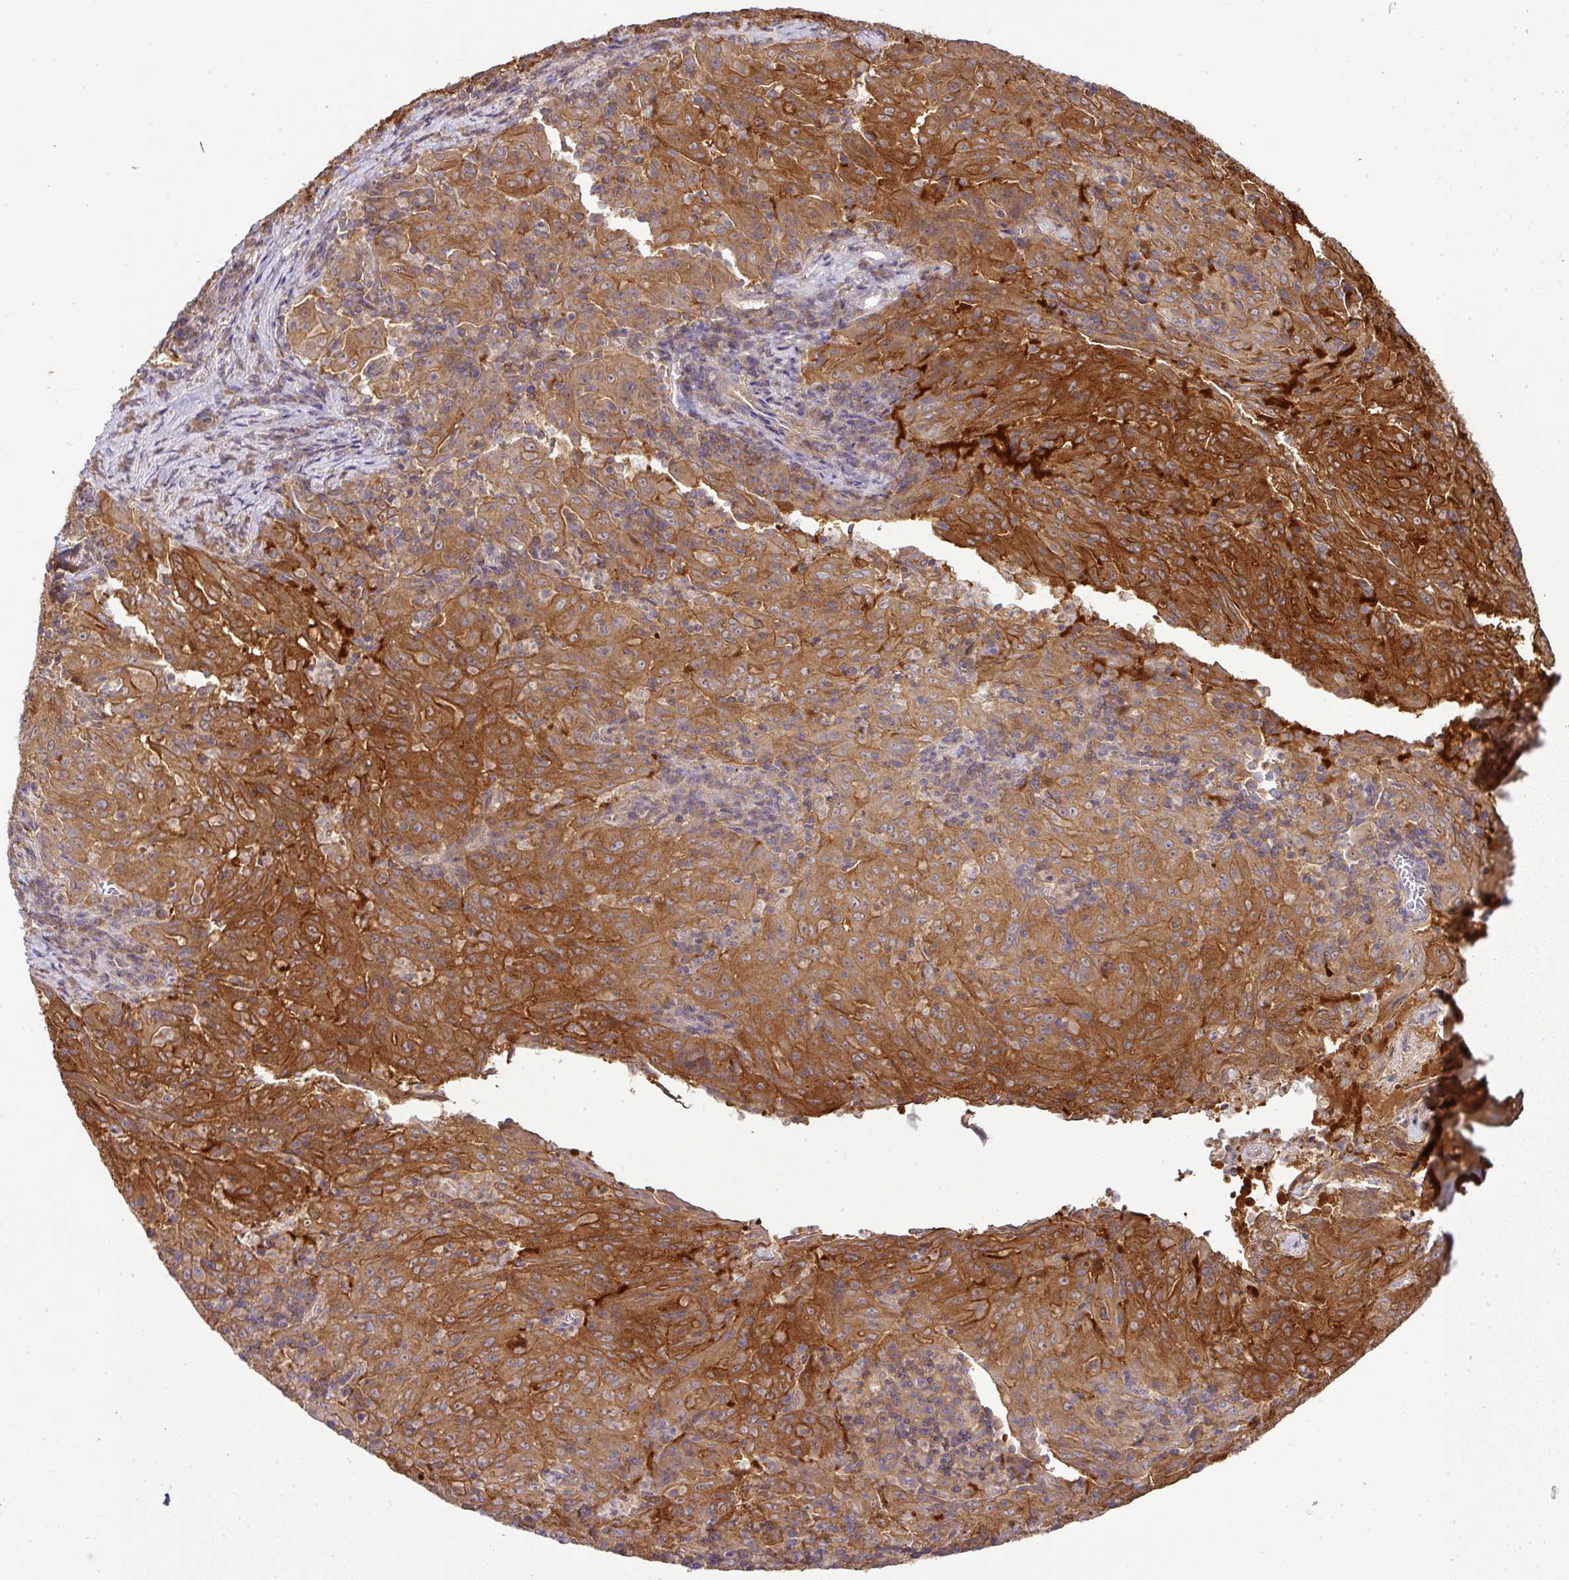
{"staining": {"intensity": "moderate", "quantity": ">75%", "location": "cytoplasmic/membranous"}, "tissue": "pancreatic cancer", "cell_type": "Tumor cells", "image_type": "cancer", "snomed": [{"axis": "morphology", "description": "Adenocarcinoma, NOS"}, {"axis": "topography", "description": "Pancreas"}], "caption": "Immunohistochemistry (IHC) micrograph of neoplastic tissue: human adenocarcinoma (pancreatic) stained using IHC exhibits medium levels of moderate protein expression localized specifically in the cytoplasmic/membranous of tumor cells, appearing as a cytoplasmic/membranous brown color.", "gene": "TMEM107", "patient": {"sex": "male", "age": 63}}